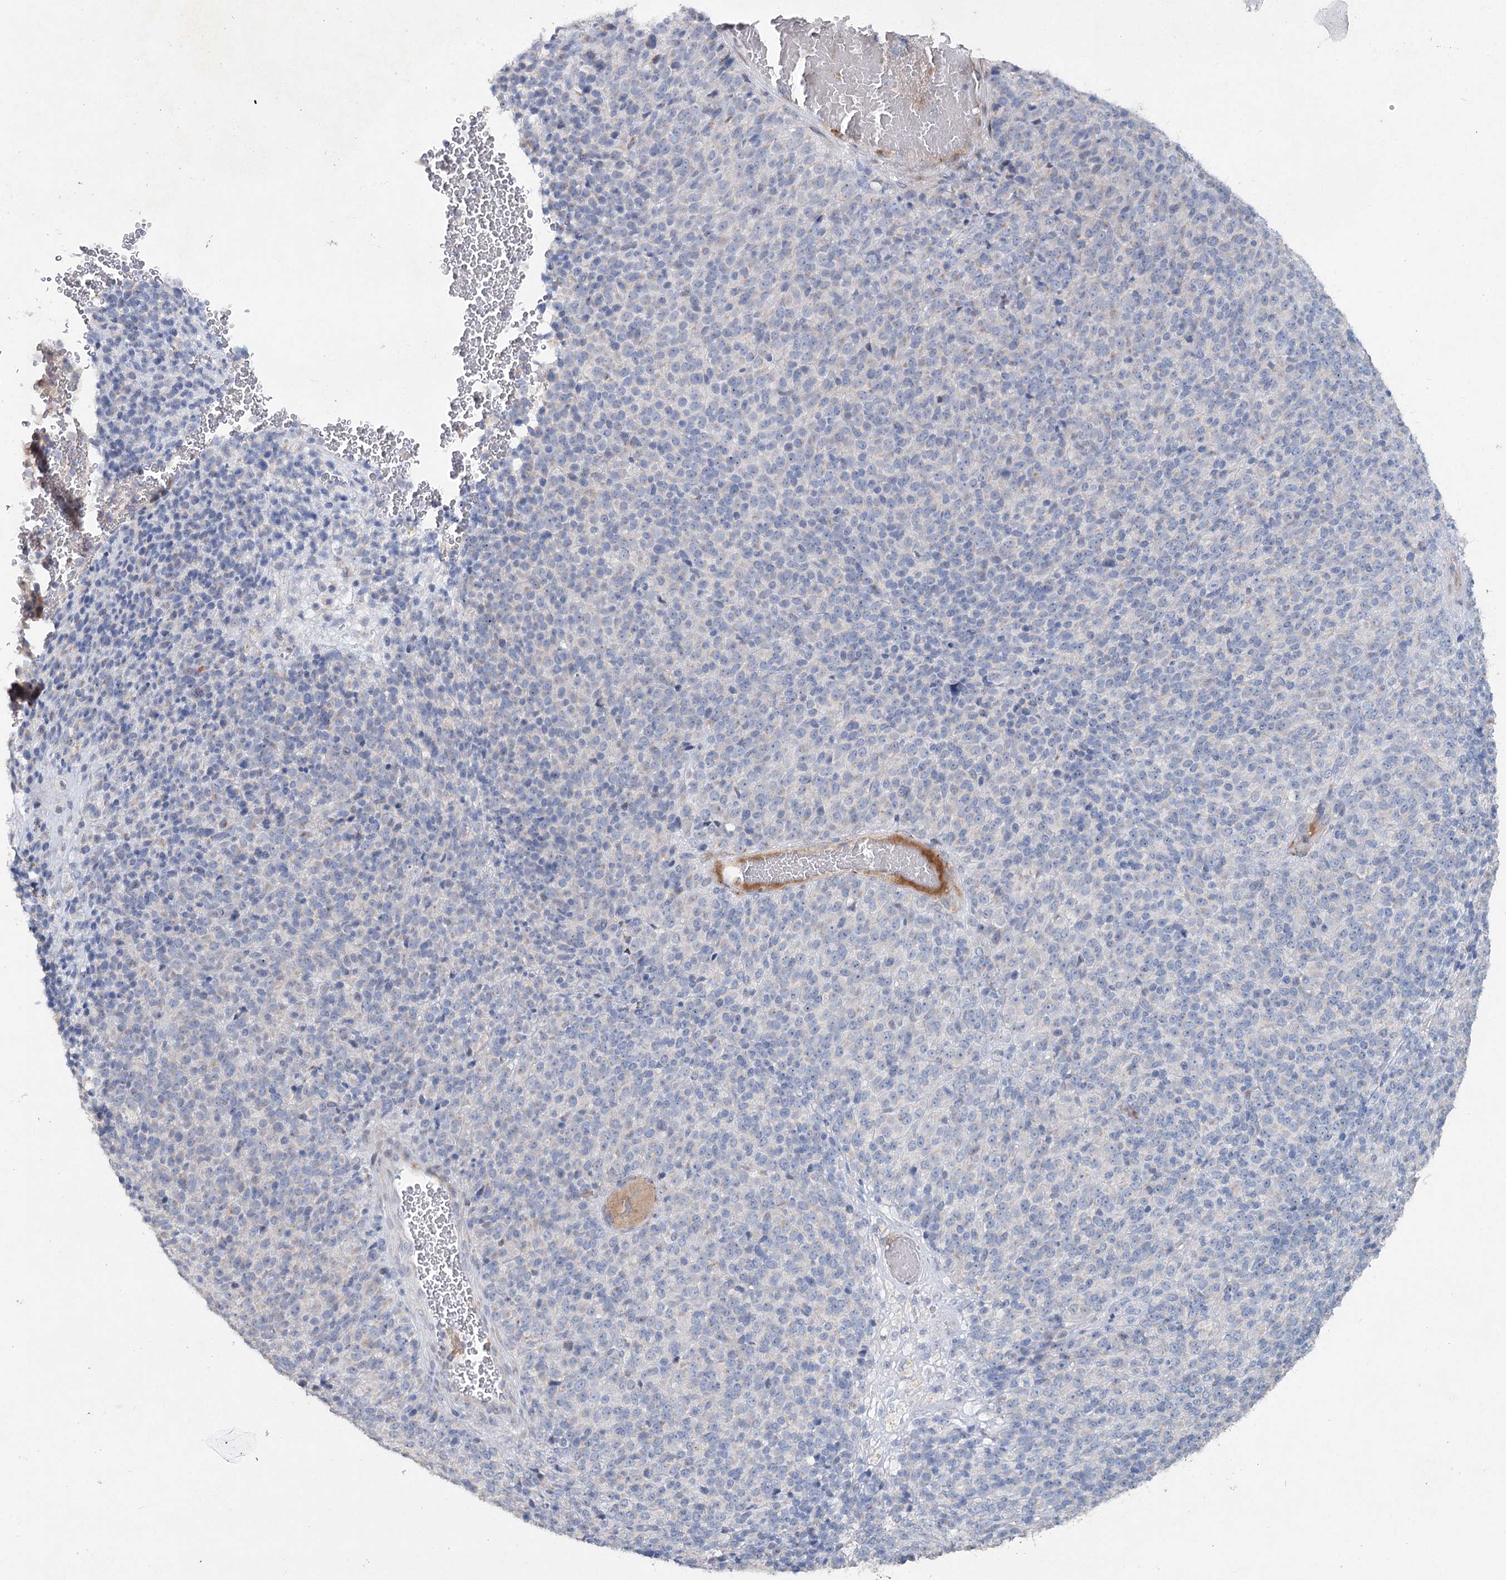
{"staining": {"intensity": "negative", "quantity": "none", "location": "none"}, "tissue": "melanoma", "cell_type": "Tumor cells", "image_type": "cancer", "snomed": [{"axis": "morphology", "description": "Malignant melanoma, Metastatic site"}, {"axis": "topography", "description": "Brain"}], "caption": "Micrograph shows no significant protein positivity in tumor cells of melanoma. (DAB immunohistochemistry visualized using brightfield microscopy, high magnification).", "gene": "RFX6", "patient": {"sex": "female", "age": 56}}